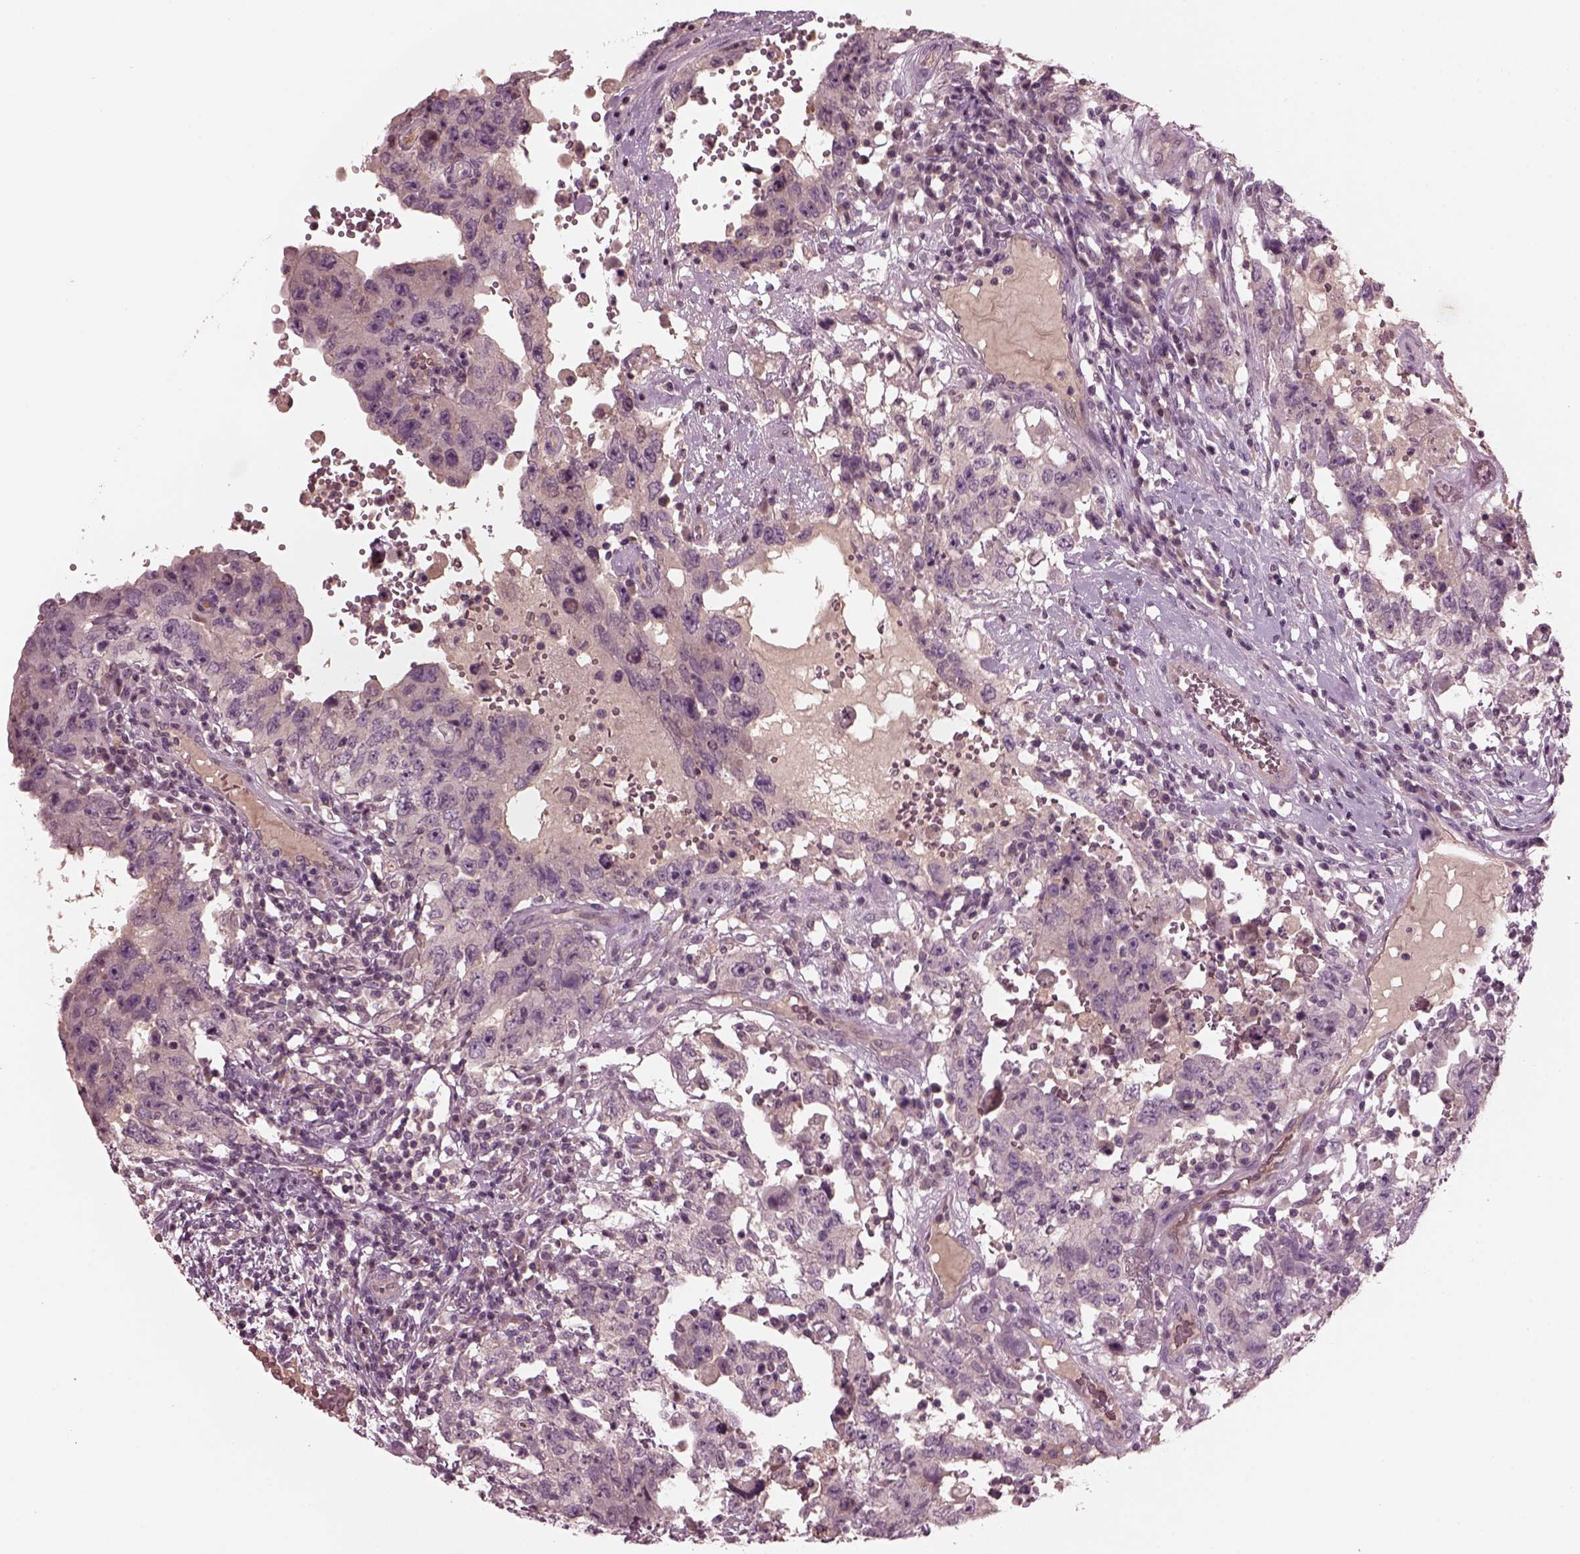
{"staining": {"intensity": "negative", "quantity": "none", "location": "none"}, "tissue": "testis cancer", "cell_type": "Tumor cells", "image_type": "cancer", "snomed": [{"axis": "morphology", "description": "Carcinoma, Embryonal, NOS"}, {"axis": "topography", "description": "Testis"}], "caption": "This is a micrograph of immunohistochemistry (IHC) staining of testis cancer, which shows no expression in tumor cells.", "gene": "PORCN", "patient": {"sex": "male", "age": 26}}